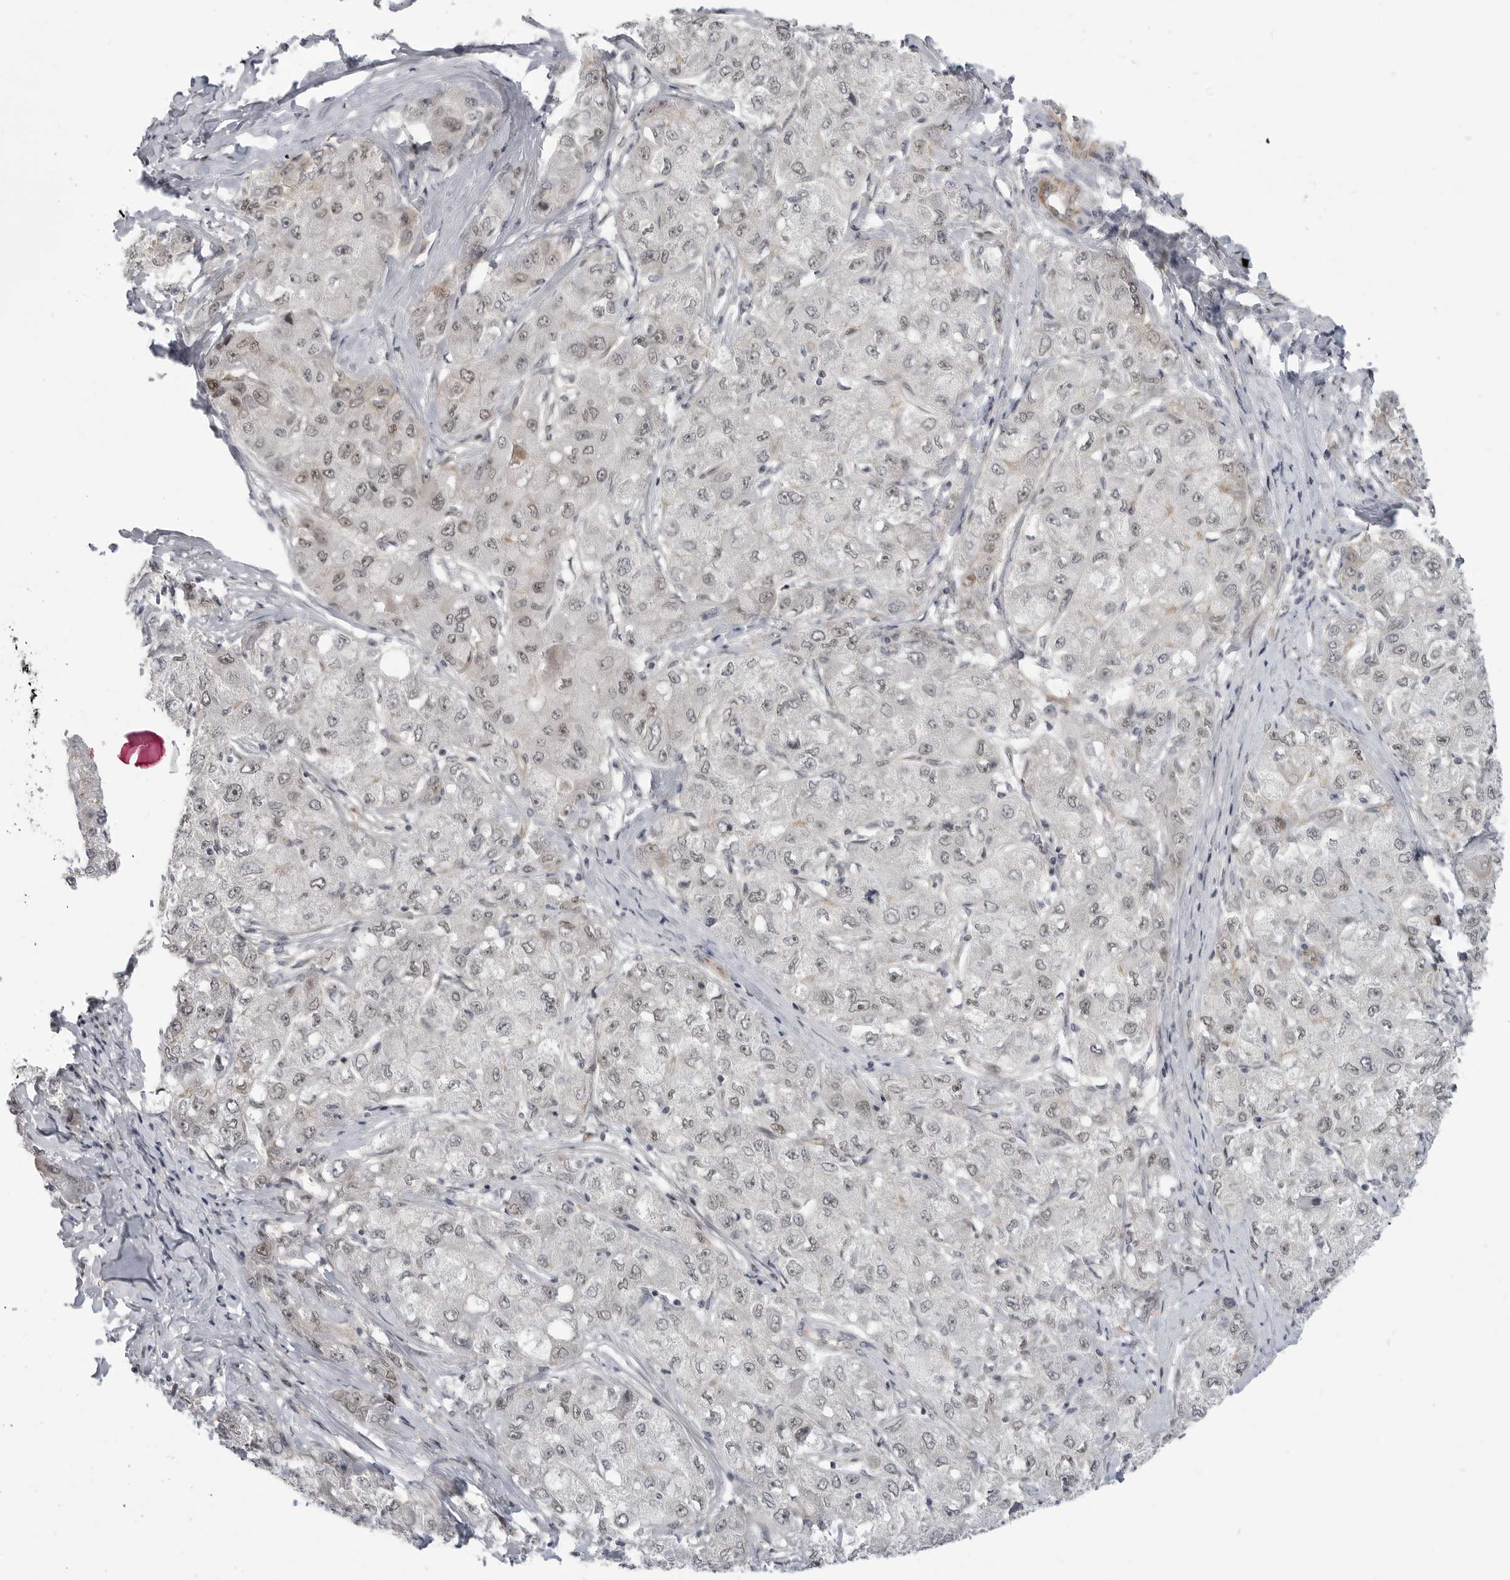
{"staining": {"intensity": "weak", "quantity": "25%-75%", "location": "nuclear"}, "tissue": "liver cancer", "cell_type": "Tumor cells", "image_type": "cancer", "snomed": [{"axis": "morphology", "description": "Carcinoma, Hepatocellular, NOS"}, {"axis": "topography", "description": "Liver"}], "caption": "The histopathology image reveals immunohistochemical staining of hepatocellular carcinoma (liver). There is weak nuclear staining is seen in approximately 25%-75% of tumor cells. (DAB (3,3'-diaminobenzidine) IHC, brown staining for protein, blue staining for nuclei).", "gene": "CEP295NL", "patient": {"sex": "male", "age": 80}}